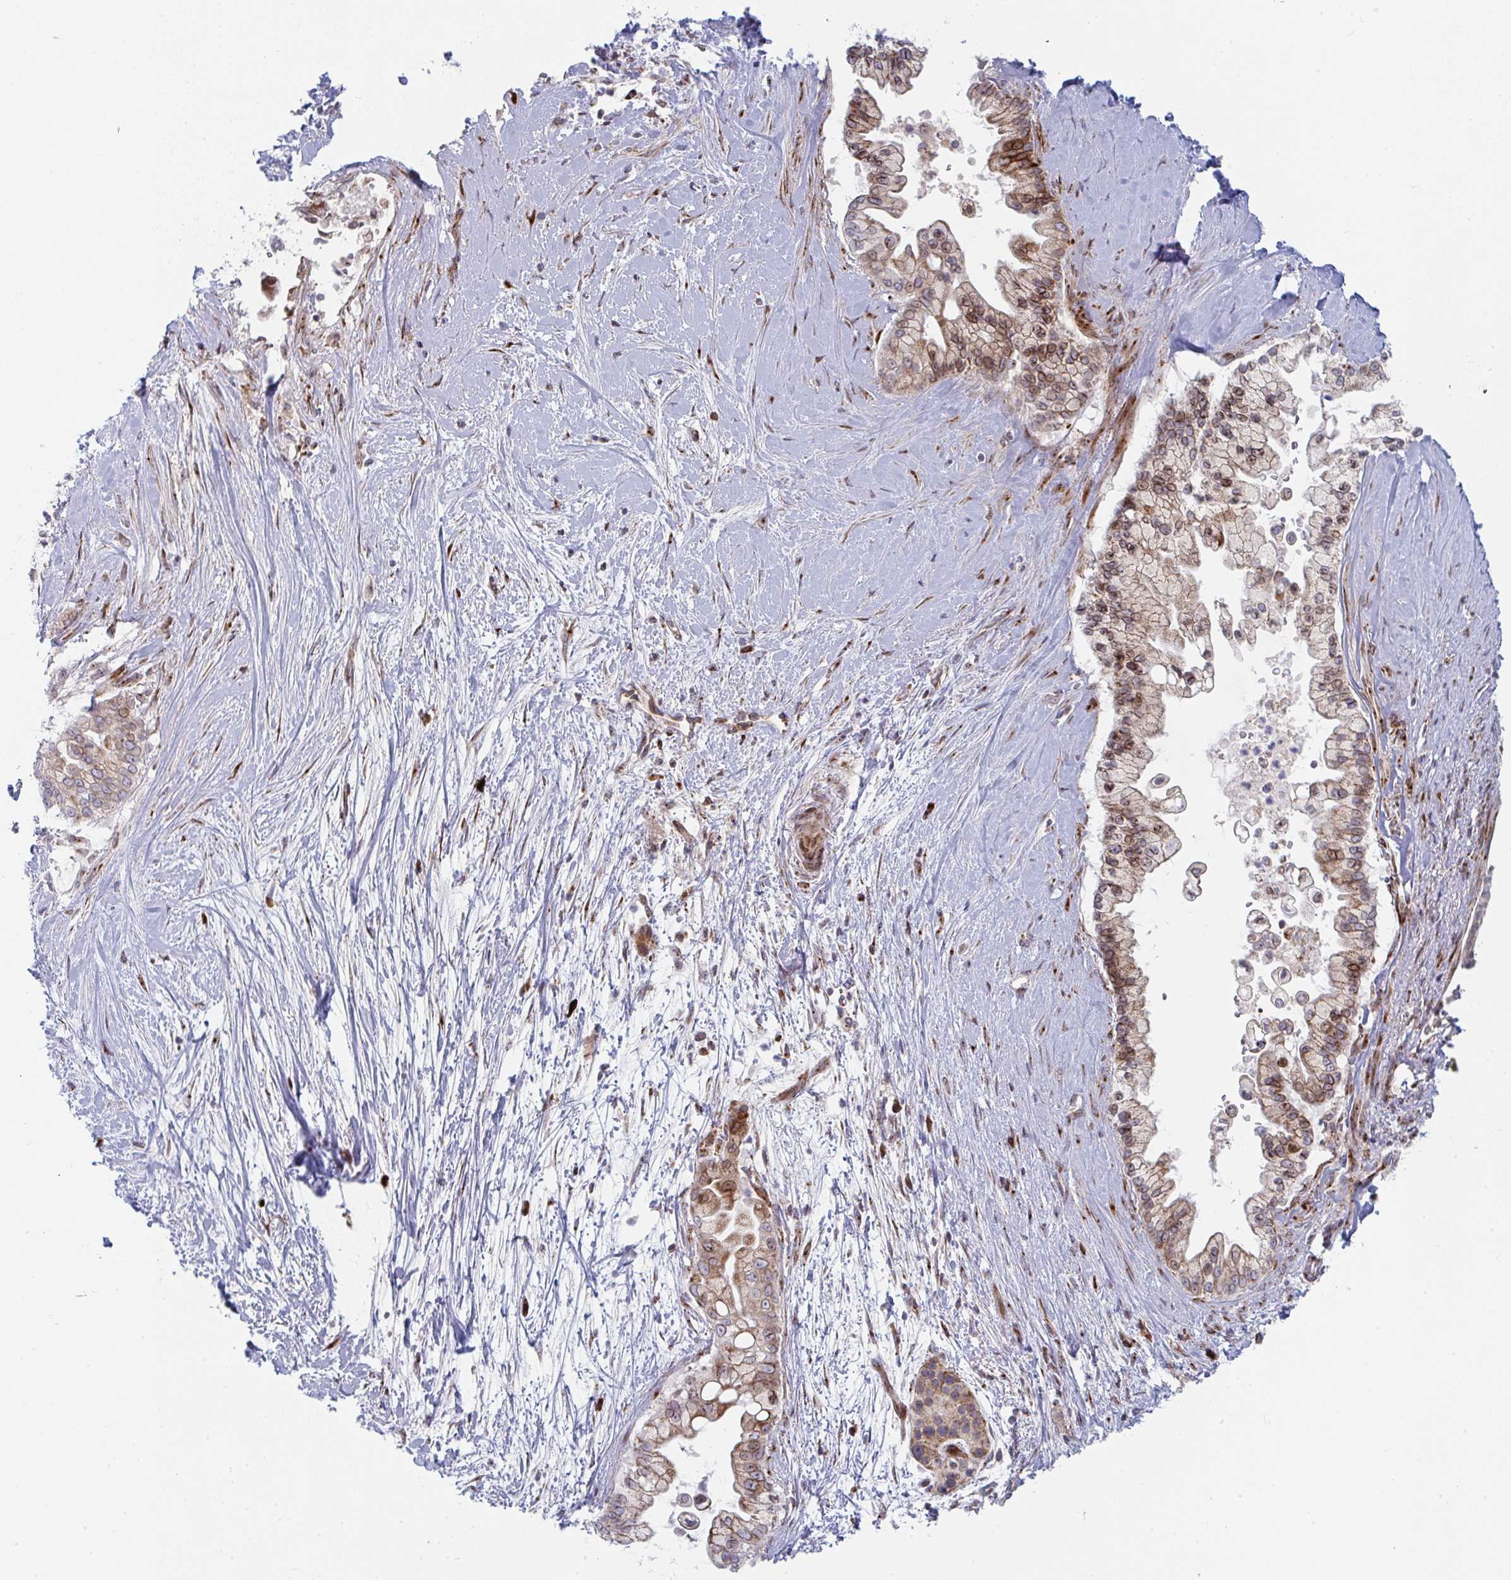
{"staining": {"intensity": "moderate", "quantity": ">75%", "location": "cytoplasmic/membranous,nuclear"}, "tissue": "pancreatic cancer", "cell_type": "Tumor cells", "image_type": "cancer", "snomed": [{"axis": "morphology", "description": "Adenocarcinoma, NOS"}, {"axis": "topography", "description": "Pancreas"}], "caption": "Pancreatic cancer (adenocarcinoma) stained for a protein shows moderate cytoplasmic/membranous and nuclear positivity in tumor cells.", "gene": "PRKCH", "patient": {"sex": "female", "age": 69}}